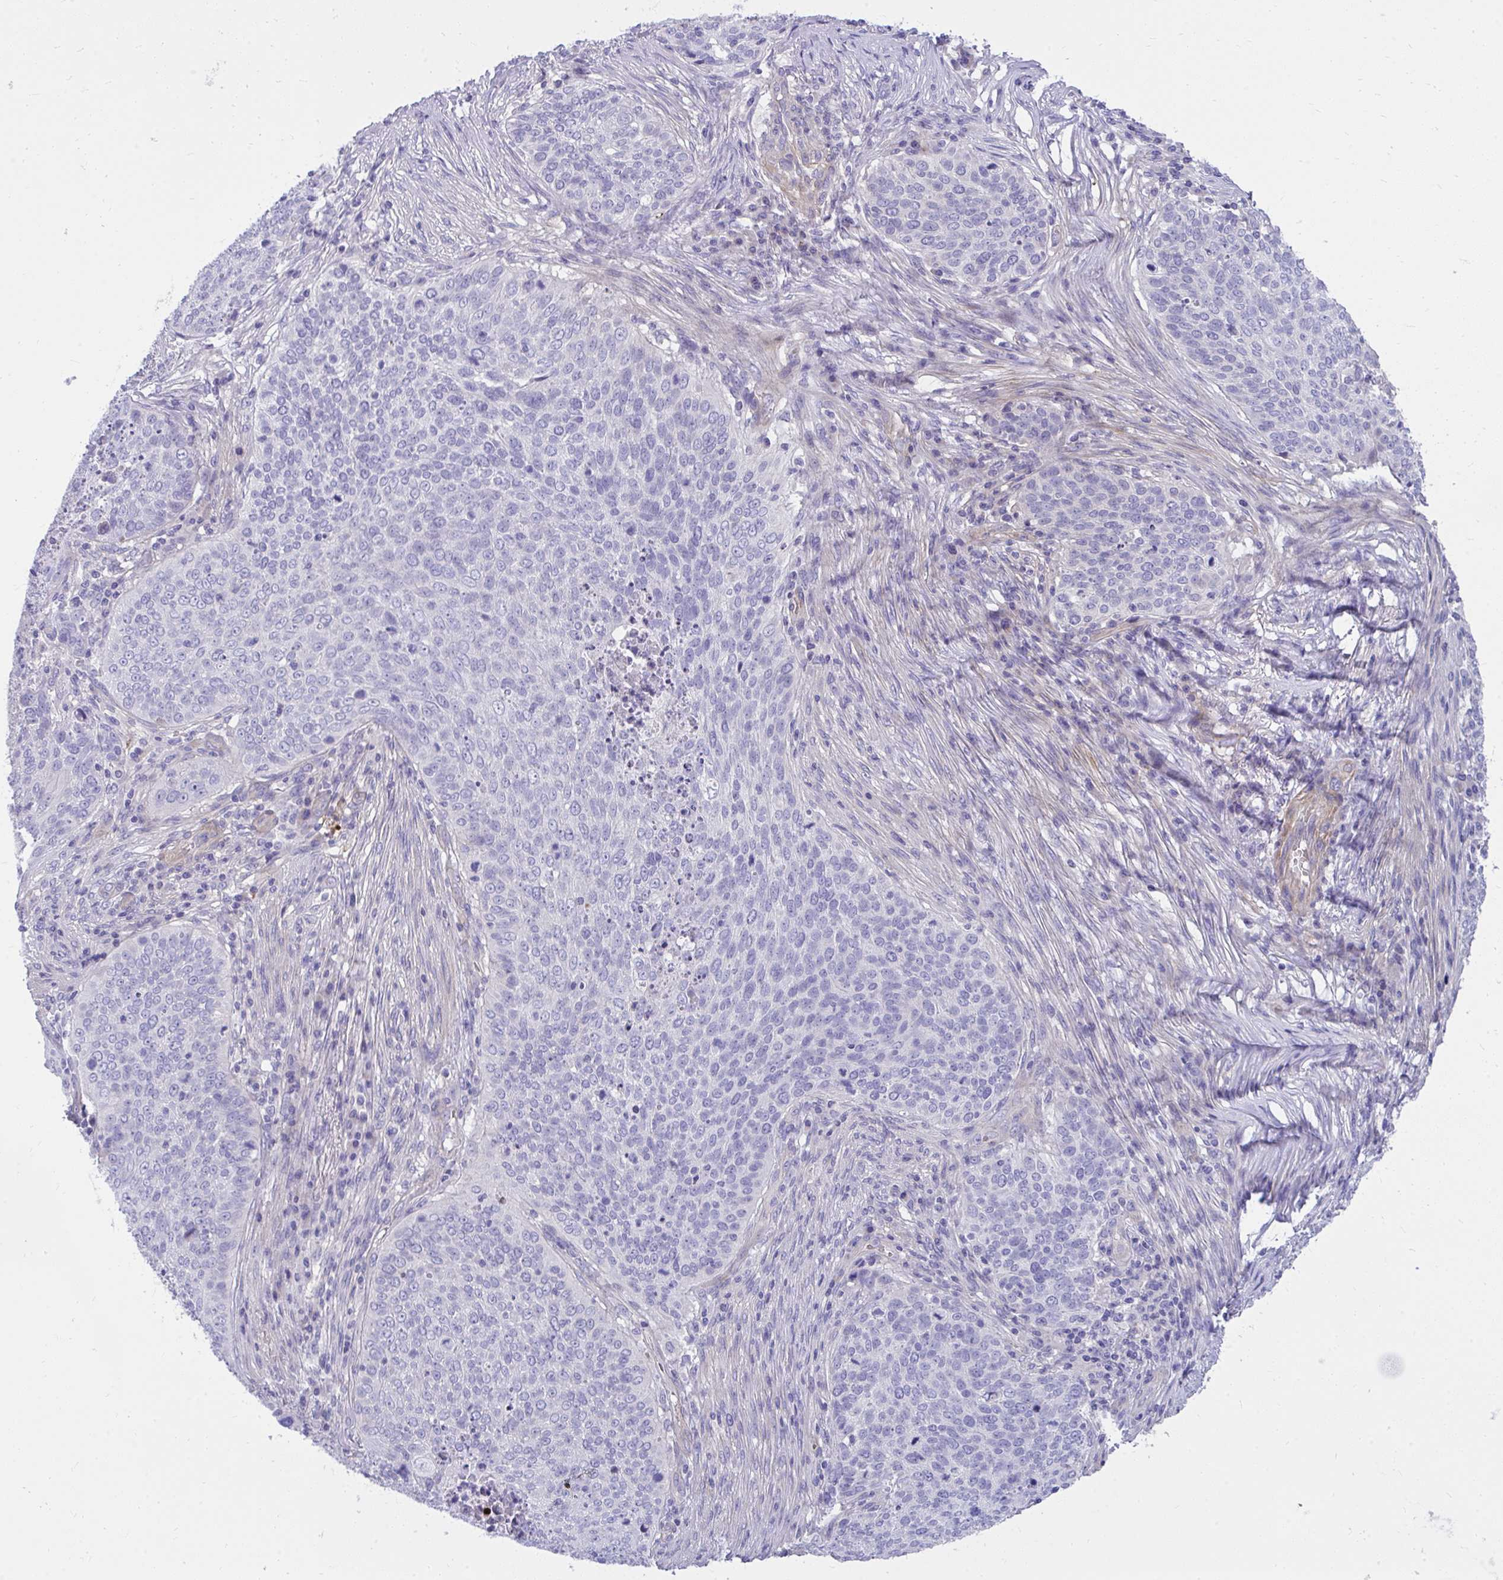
{"staining": {"intensity": "negative", "quantity": "none", "location": "none"}, "tissue": "lung cancer", "cell_type": "Tumor cells", "image_type": "cancer", "snomed": [{"axis": "morphology", "description": "Squamous cell carcinoma, NOS"}, {"axis": "topography", "description": "Lung"}], "caption": "Lung cancer stained for a protein using IHC shows no expression tumor cells.", "gene": "LRRC36", "patient": {"sex": "male", "age": 63}}